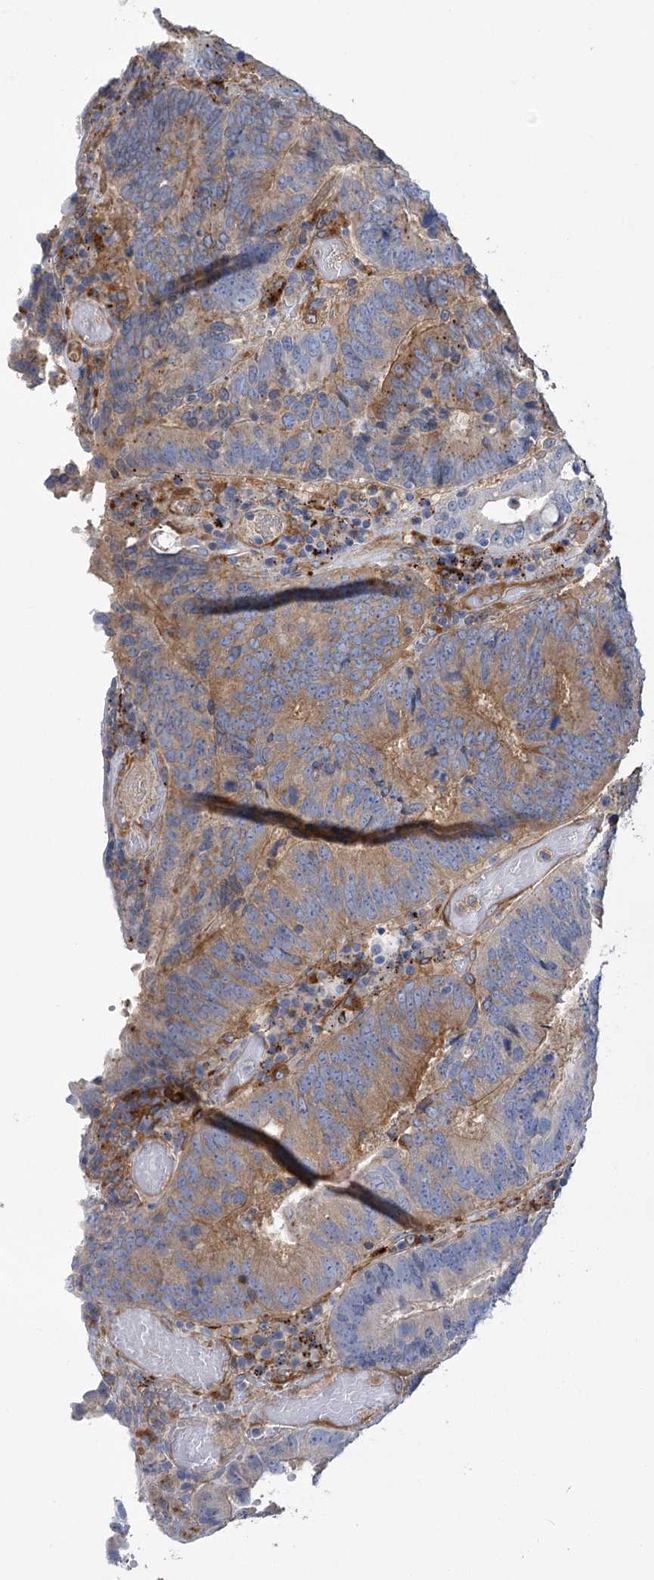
{"staining": {"intensity": "moderate", "quantity": "<25%", "location": "cytoplasmic/membranous"}, "tissue": "colorectal cancer", "cell_type": "Tumor cells", "image_type": "cancer", "snomed": [{"axis": "morphology", "description": "Adenocarcinoma, NOS"}, {"axis": "topography", "description": "Colon"}], "caption": "Immunohistochemistry image of neoplastic tissue: colorectal cancer stained using immunohistochemistry (IHC) displays low levels of moderate protein expression localized specifically in the cytoplasmic/membranous of tumor cells, appearing as a cytoplasmic/membranous brown color.", "gene": "GUSB", "patient": {"sex": "female", "age": 78}}